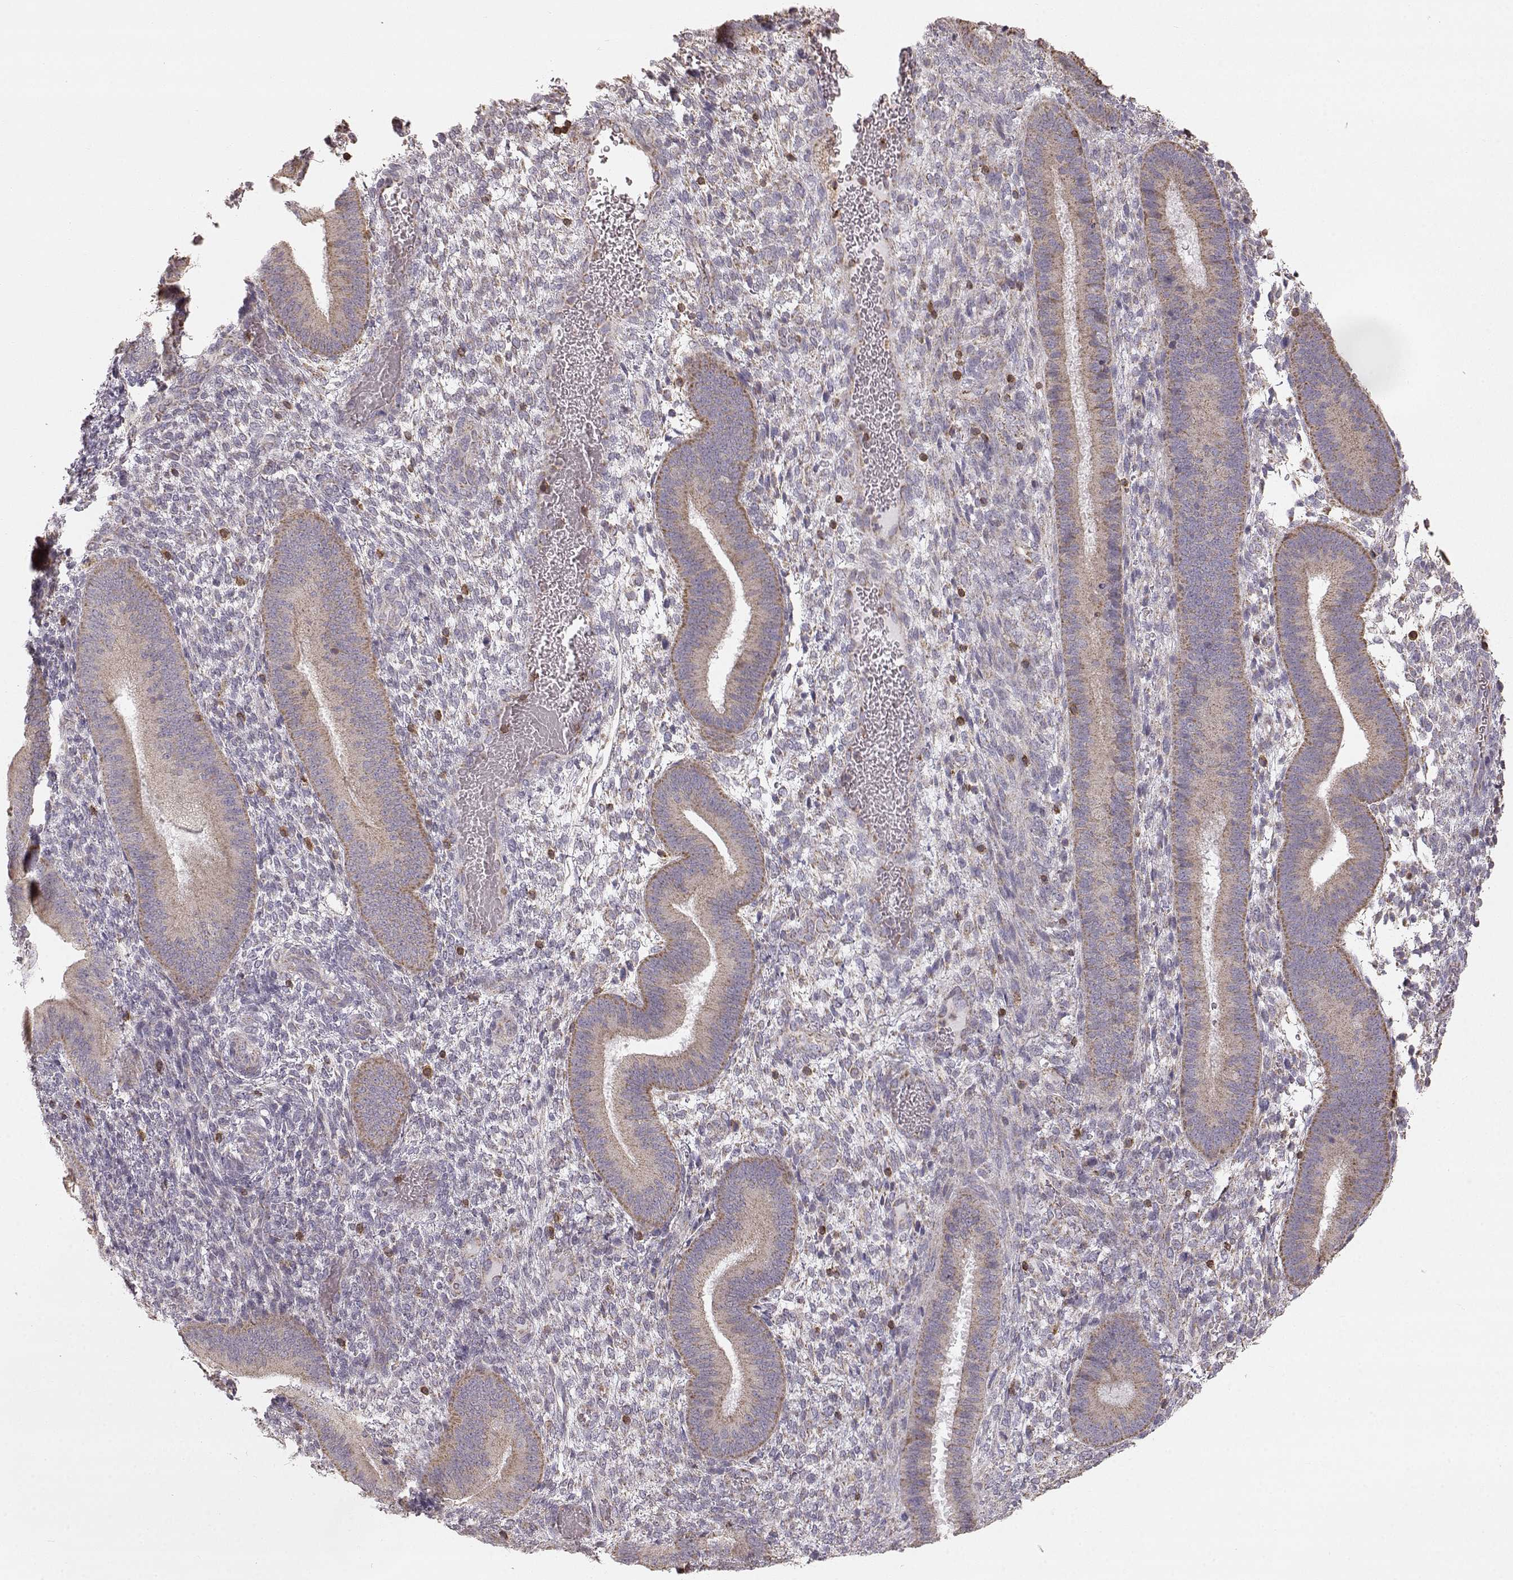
{"staining": {"intensity": "negative", "quantity": "none", "location": "none"}, "tissue": "endometrium", "cell_type": "Cells in endometrial stroma", "image_type": "normal", "snomed": [{"axis": "morphology", "description": "Normal tissue, NOS"}, {"axis": "topography", "description": "Endometrium"}], "caption": "An immunohistochemistry photomicrograph of benign endometrium is shown. There is no staining in cells in endometrial stroma of endometrium.", "gene": "GRAP2", "patient": {"sex": "female", "age": 39}}